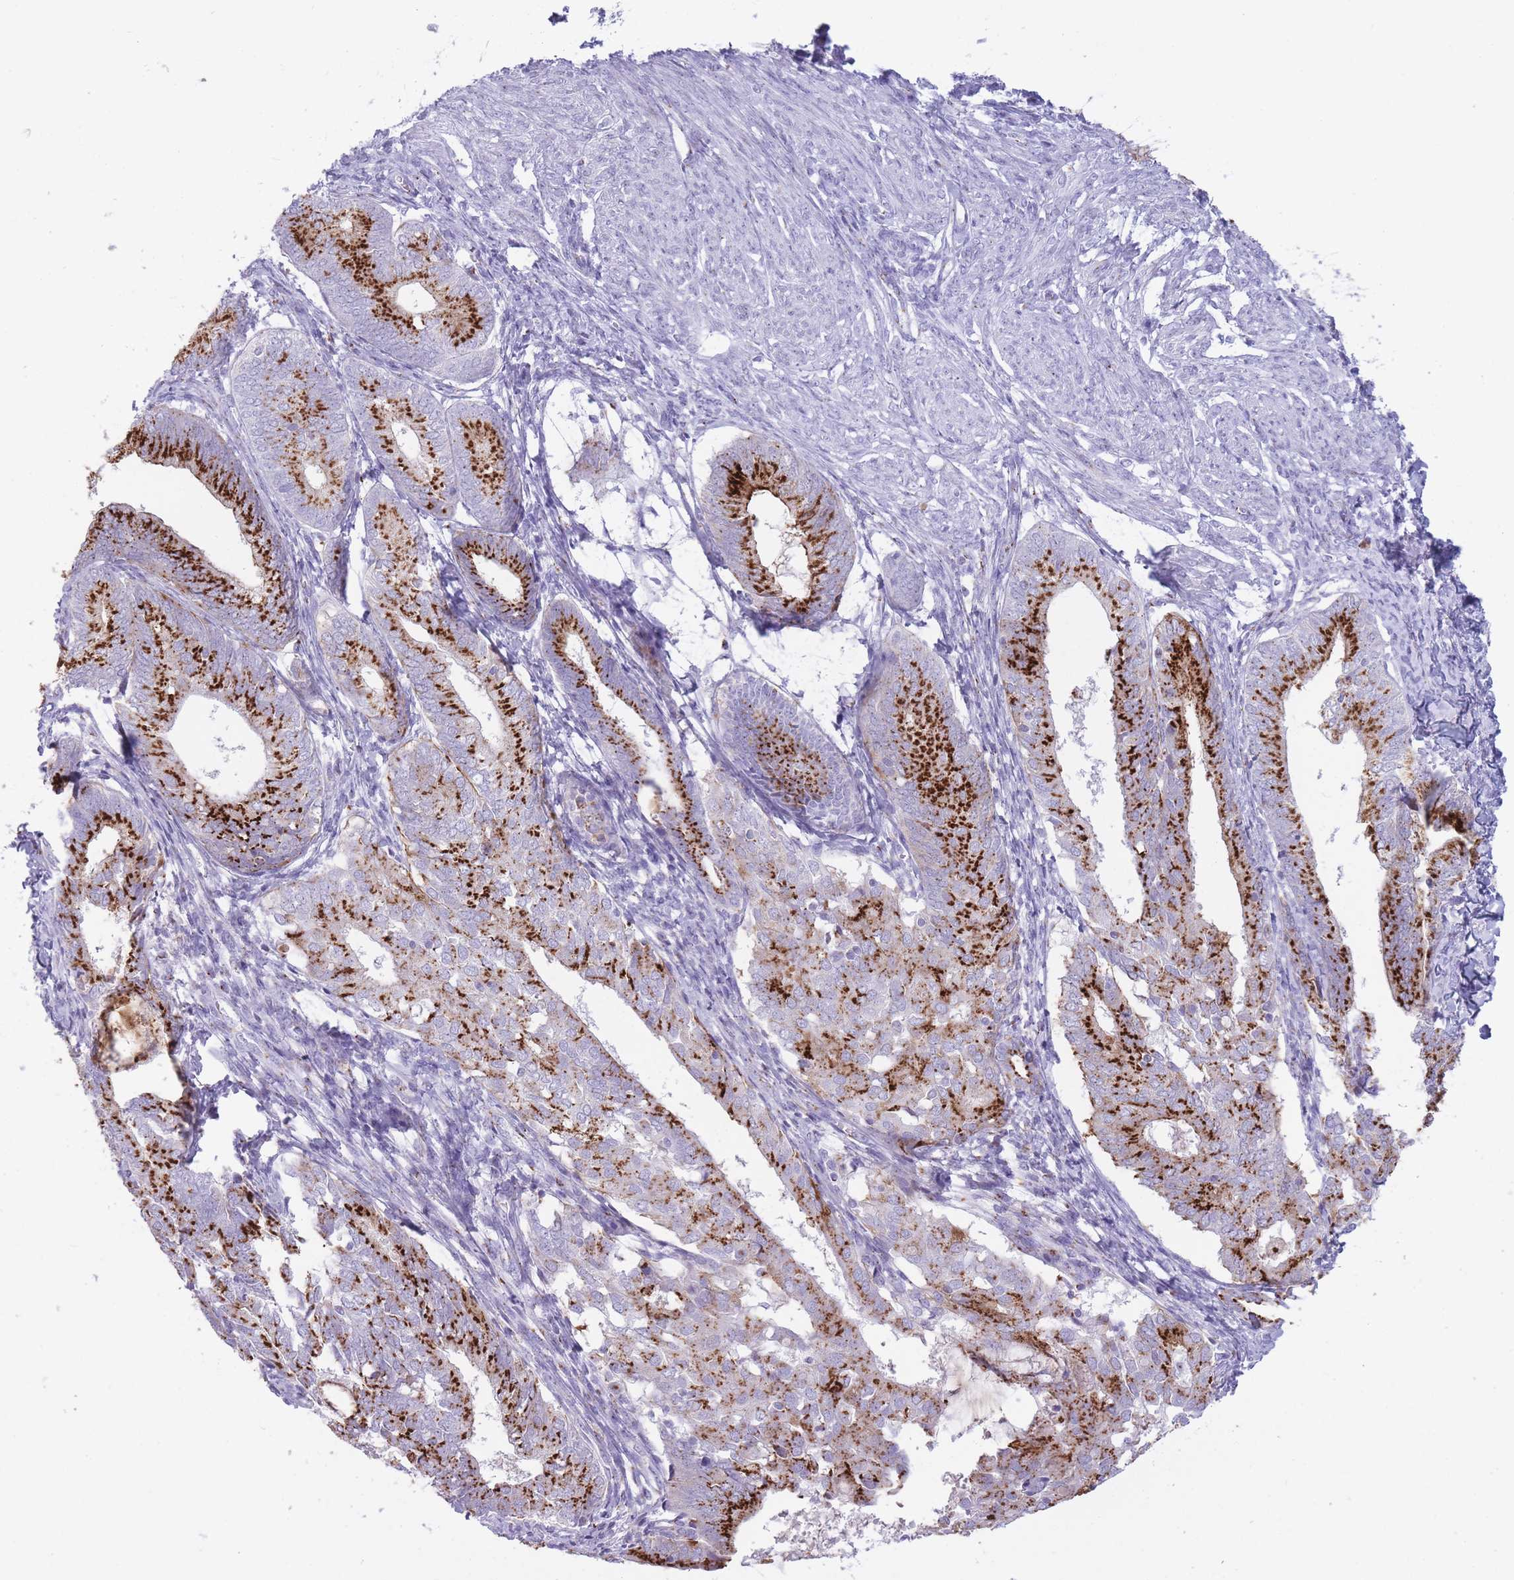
{"staining": {"intensity": "strong", "quantity": ">75%", "location": "cytoplasmic/membranous"}, "tissue": "endometrial cancer", "cell_type": "Tumor cells", "image_type": "cancer", "snomed": [{"axis": "morphology", "description": "Adenocarcinoma, NOS"}, {"axis": "topography", "description": "Endometrium"}], "caption": "Endometrial cancer stained with immunohistochemistry shows strong cytoplasmic/membranous positivity in approximately >75% of tumor cells.", "gene": "B4GALT2", "patient": {"sex": "female", "age": 87}}